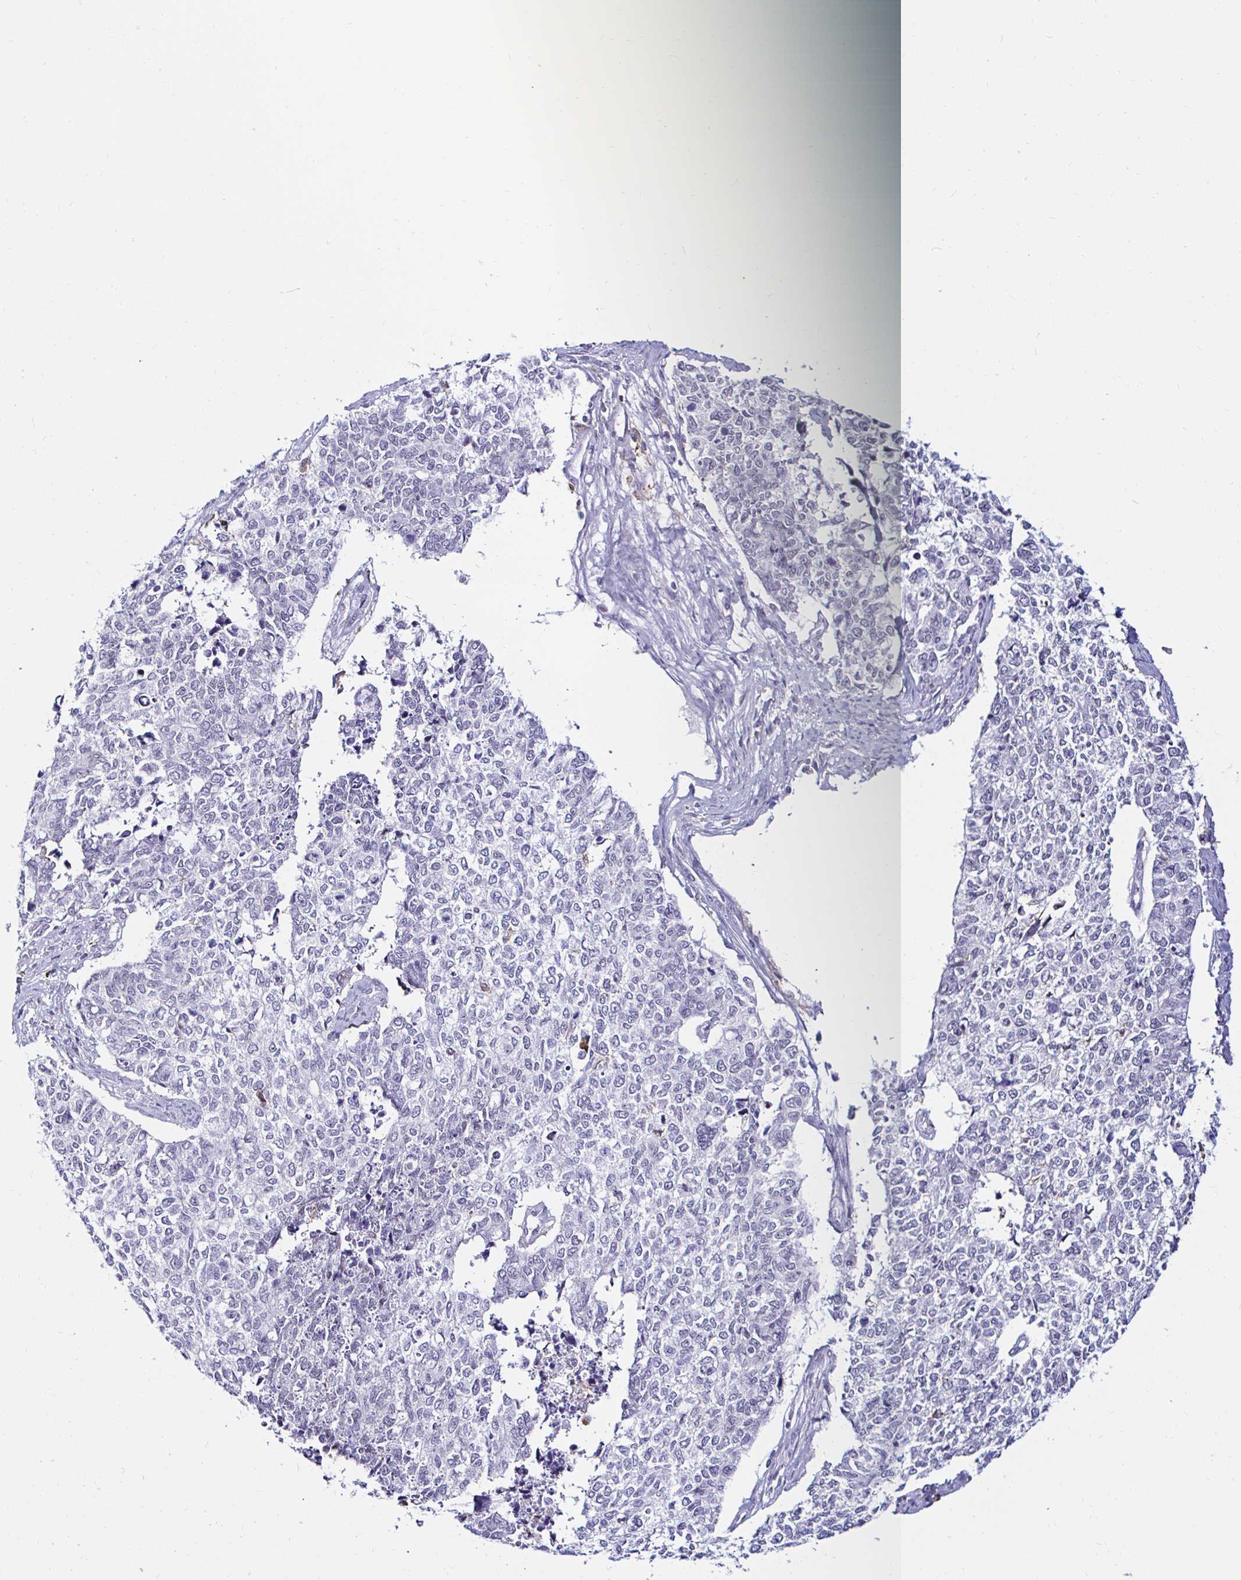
{"staining": {"intensity": "negative", "quantity": "none", "location": "none"}, "tissue": "cervical cancer", "cell_type": "Tumor cells", "image_type": "cancer", "snomed": [{"axis": "morphology", "description": "Adenocarcinoma, NOS"}, {"axis": "topography", "description": "Cervix"}], "caption": "A high-resolution photomicrograph shows IHC staining of cervical adenocarcinoma, which displays no significant staining in tumor cells.", "gene": "CYBB", "patient": {"sex": "female", "age": 63}}